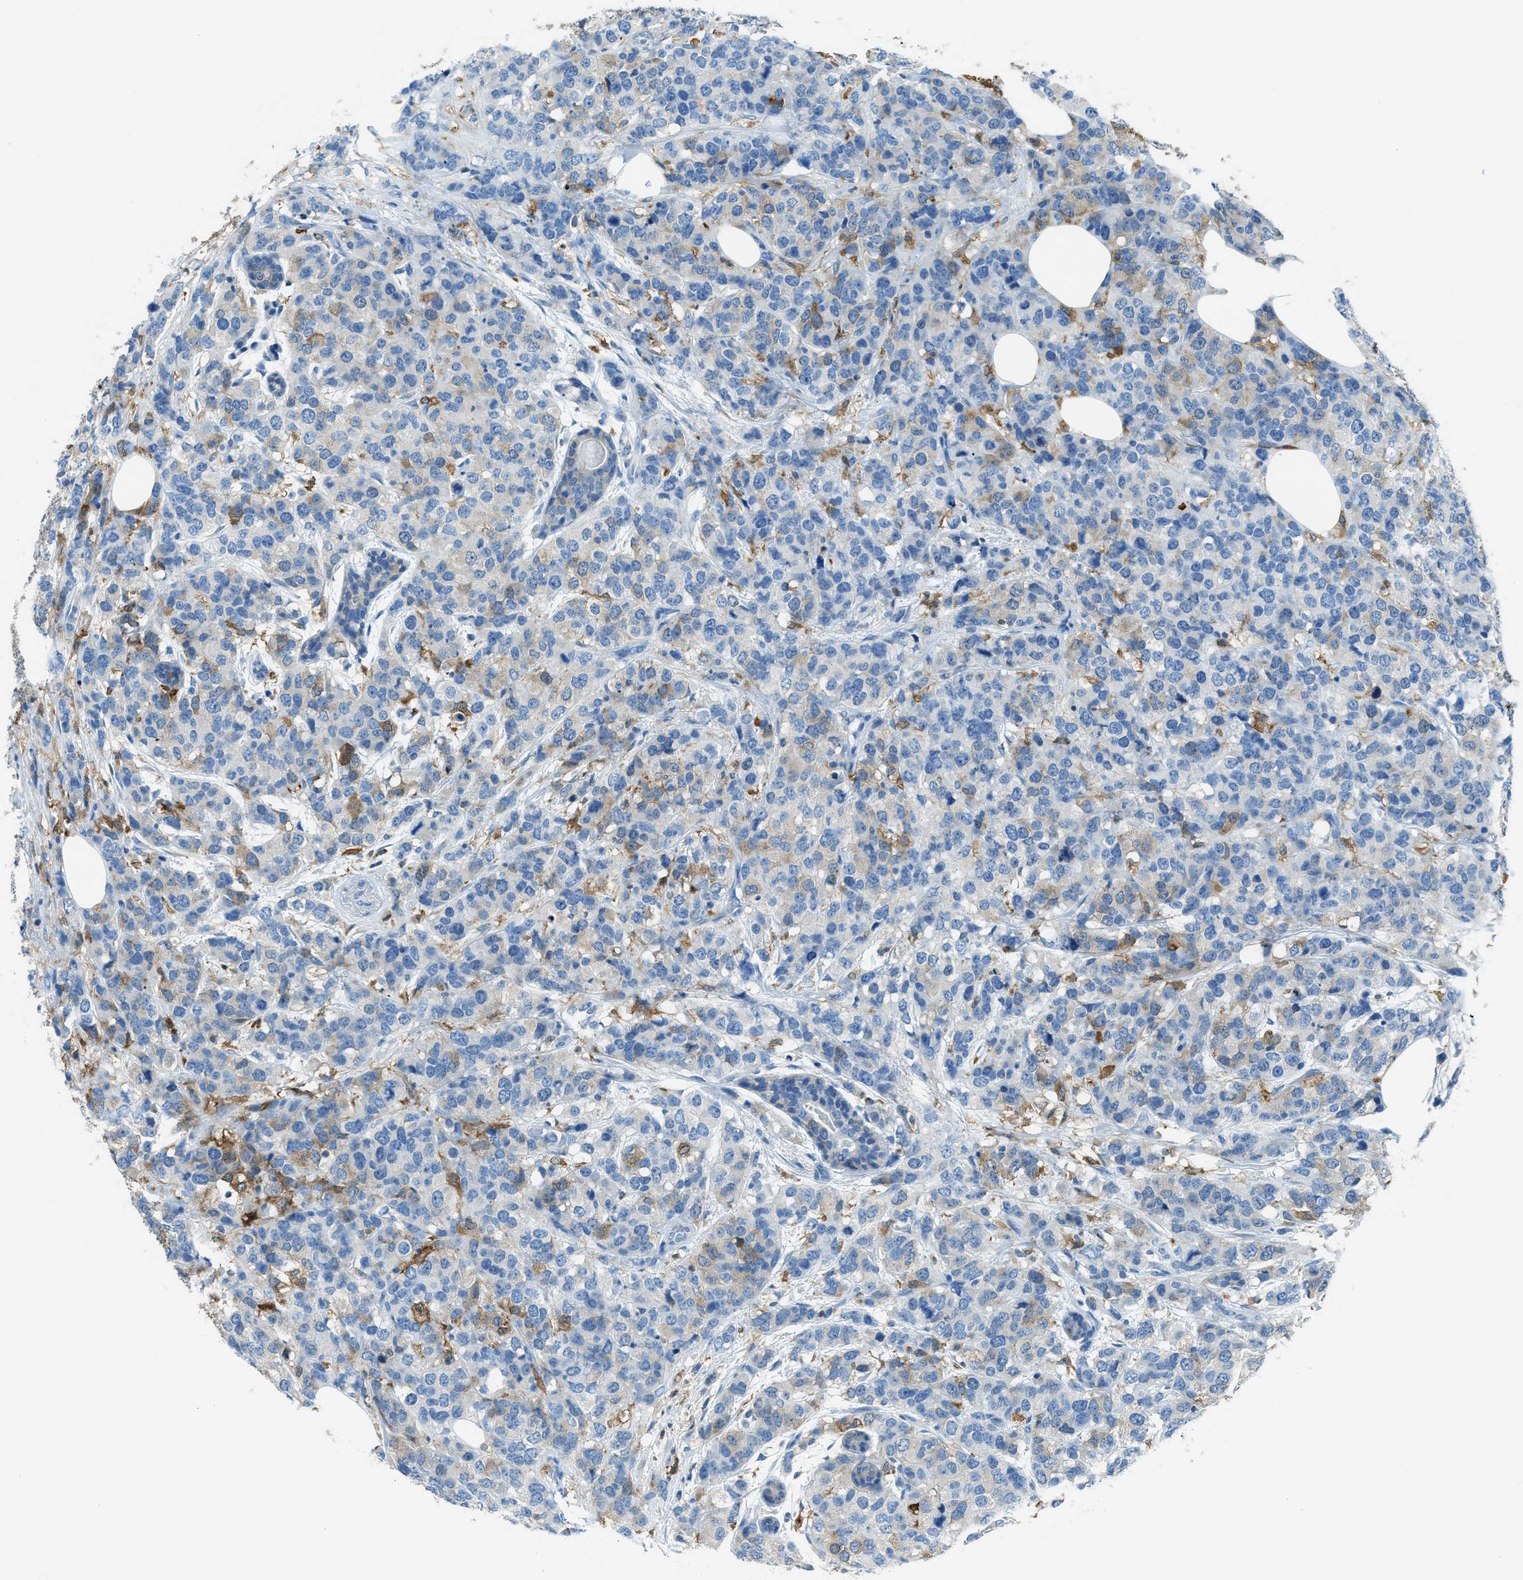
{"staining": {"intensity": "moderate", "quantity": "<25%", "location": "cytoplasmic/membranous"}, "tissue": "breast cancer", "cell_type": "Tumor cells", "image_type": "cancer", "snomed": [{"axis": "morphology", "description": "Lobular carcinoma"}, {"axis": "topography", "description": "Breast"}], "caption": "An image of human breast cancer stained for a protein reveals moderate cytoplasmic/membranous brown staining in tumor cells.", "gene": "MATCAP2", "patient": {"sex": "female", "age": 59}}